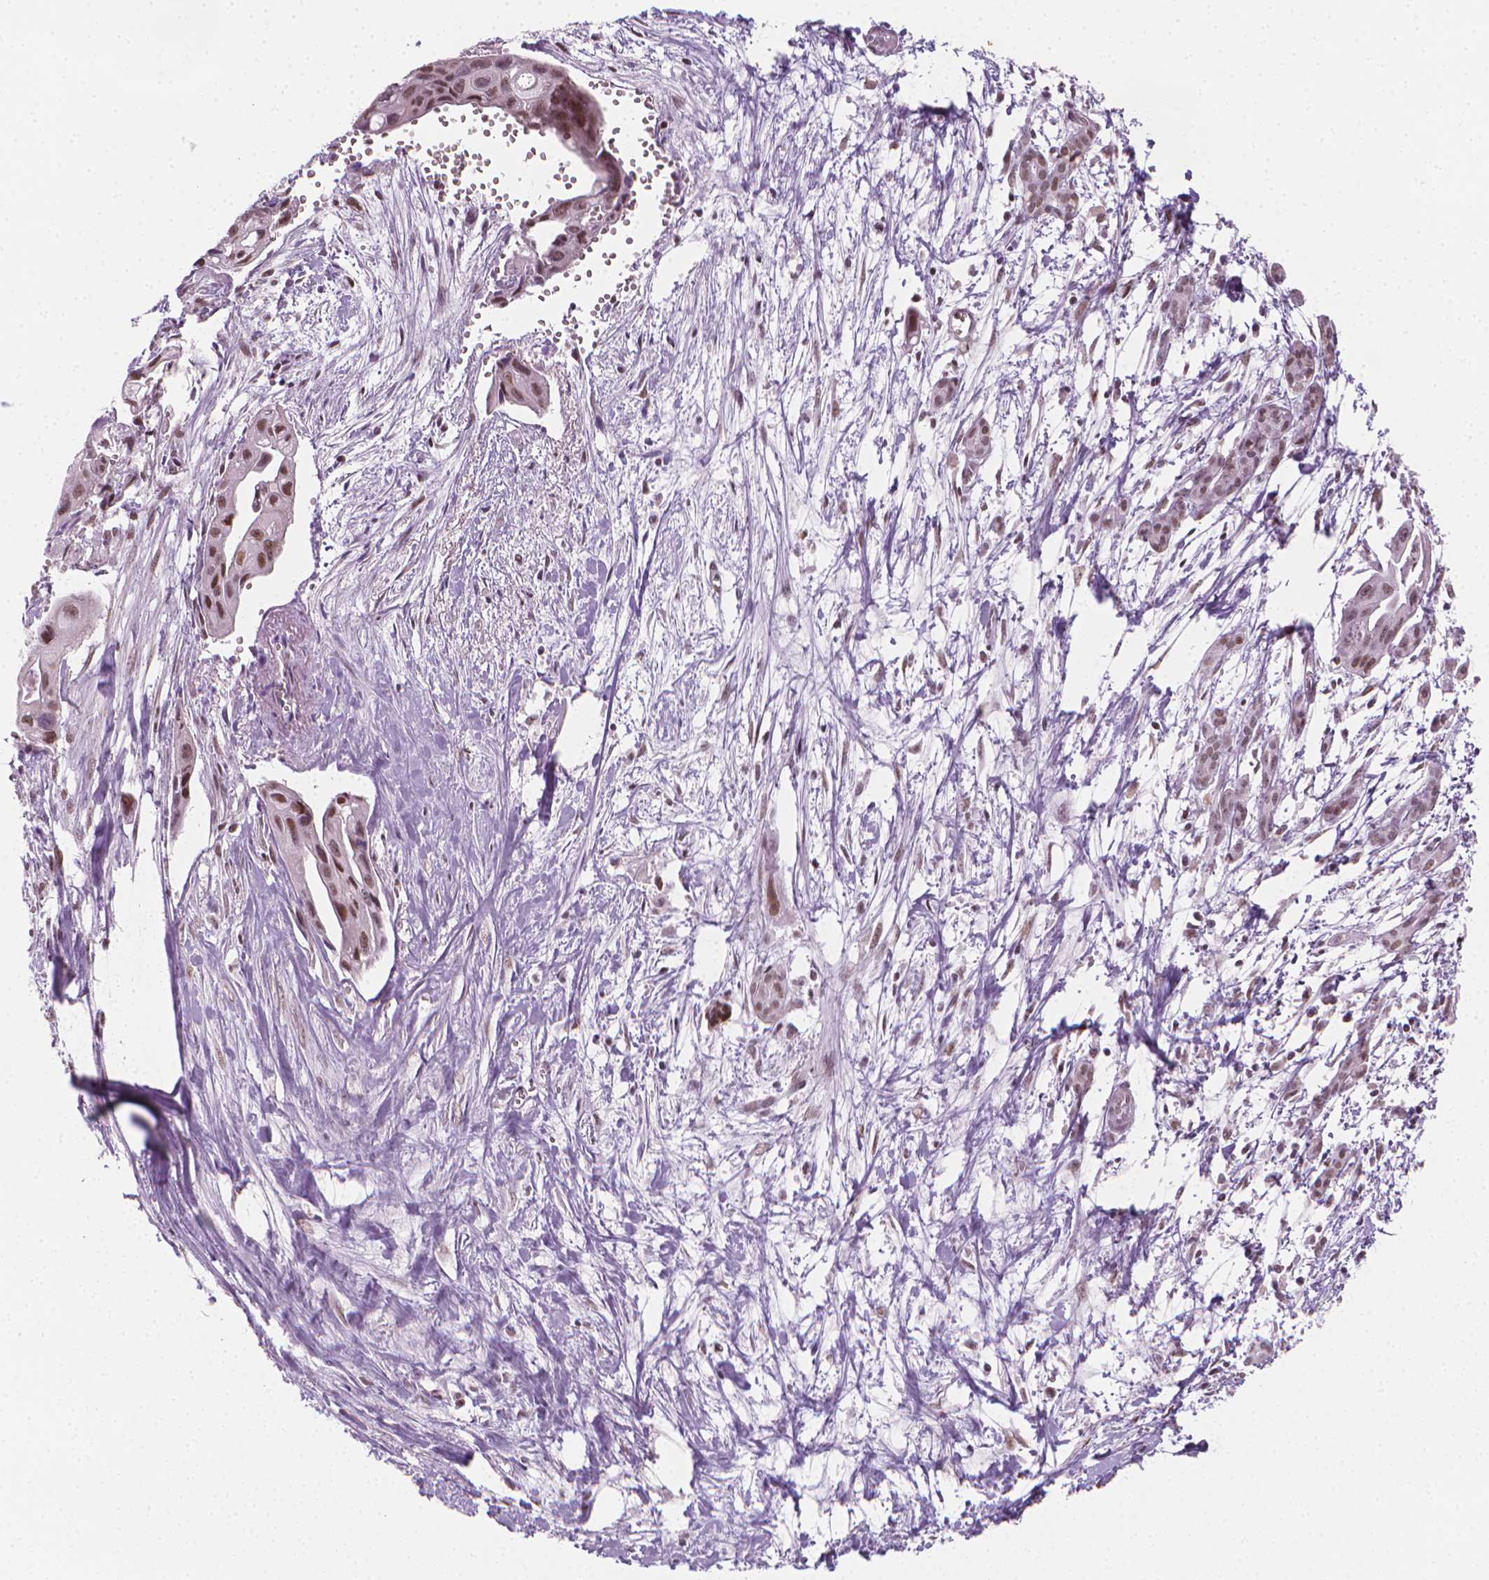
{"staining": {"intensity": "moderate", "quantity": ">75%", "location": "nuclear"}, "tissue": "pancreatic cancer", "cell_type": "Tumor cells", "image_type": "cancer", "snomed": [{"axis": "morphology", "description": "Adenocarcinoma, NOS"}, {"axis": "topography", "description": "Pancreas"}], "caption": "A high-resolution micrograph shows IHC staining of pancreatic adenocarcinoma, which exhibits moderate nuclear positivity in about >75% of tumor cells.", "gene": "CDKN1C", "patient": {"sex": "male", "age": 60}}